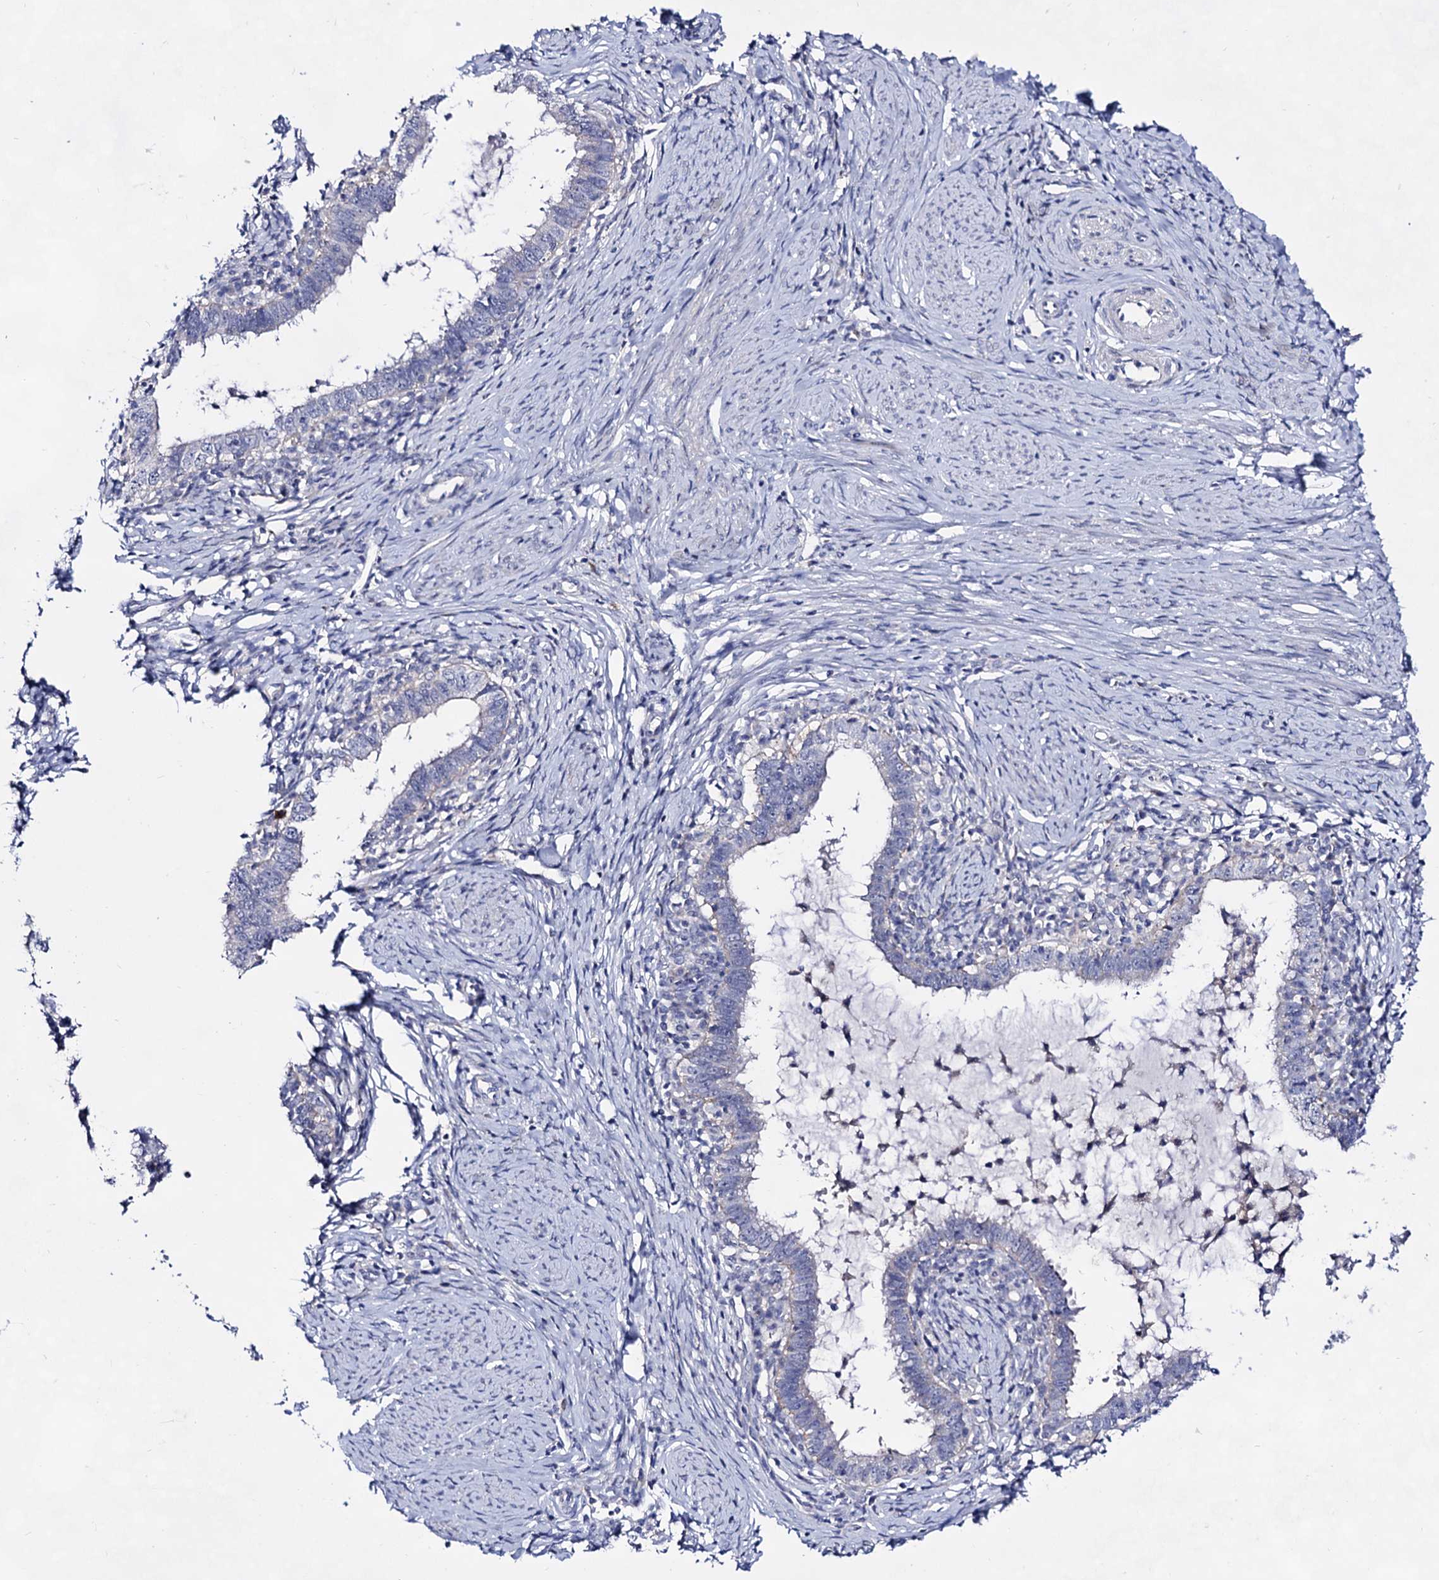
{"staining": {"intensity": "negative", "quantity": "none", "location": "none"}, "tissue": "cervical cancer", "cell_type": "Tumor cells", "image_type": "cancer", "snomed": [{"axis": "morphology", "description": "Adenocarcinoma, NOS"}, {"axis": "topography", "description": "Cervix"}], "caption": "A high-resolution image shows immunohistochemistry (IHC) staining of cervical cancer (adenocarcinoma), which displays no significant expression in tumor cells.", "gene": "PLIN1", "patient": {"sex": "female", "age": 36}}